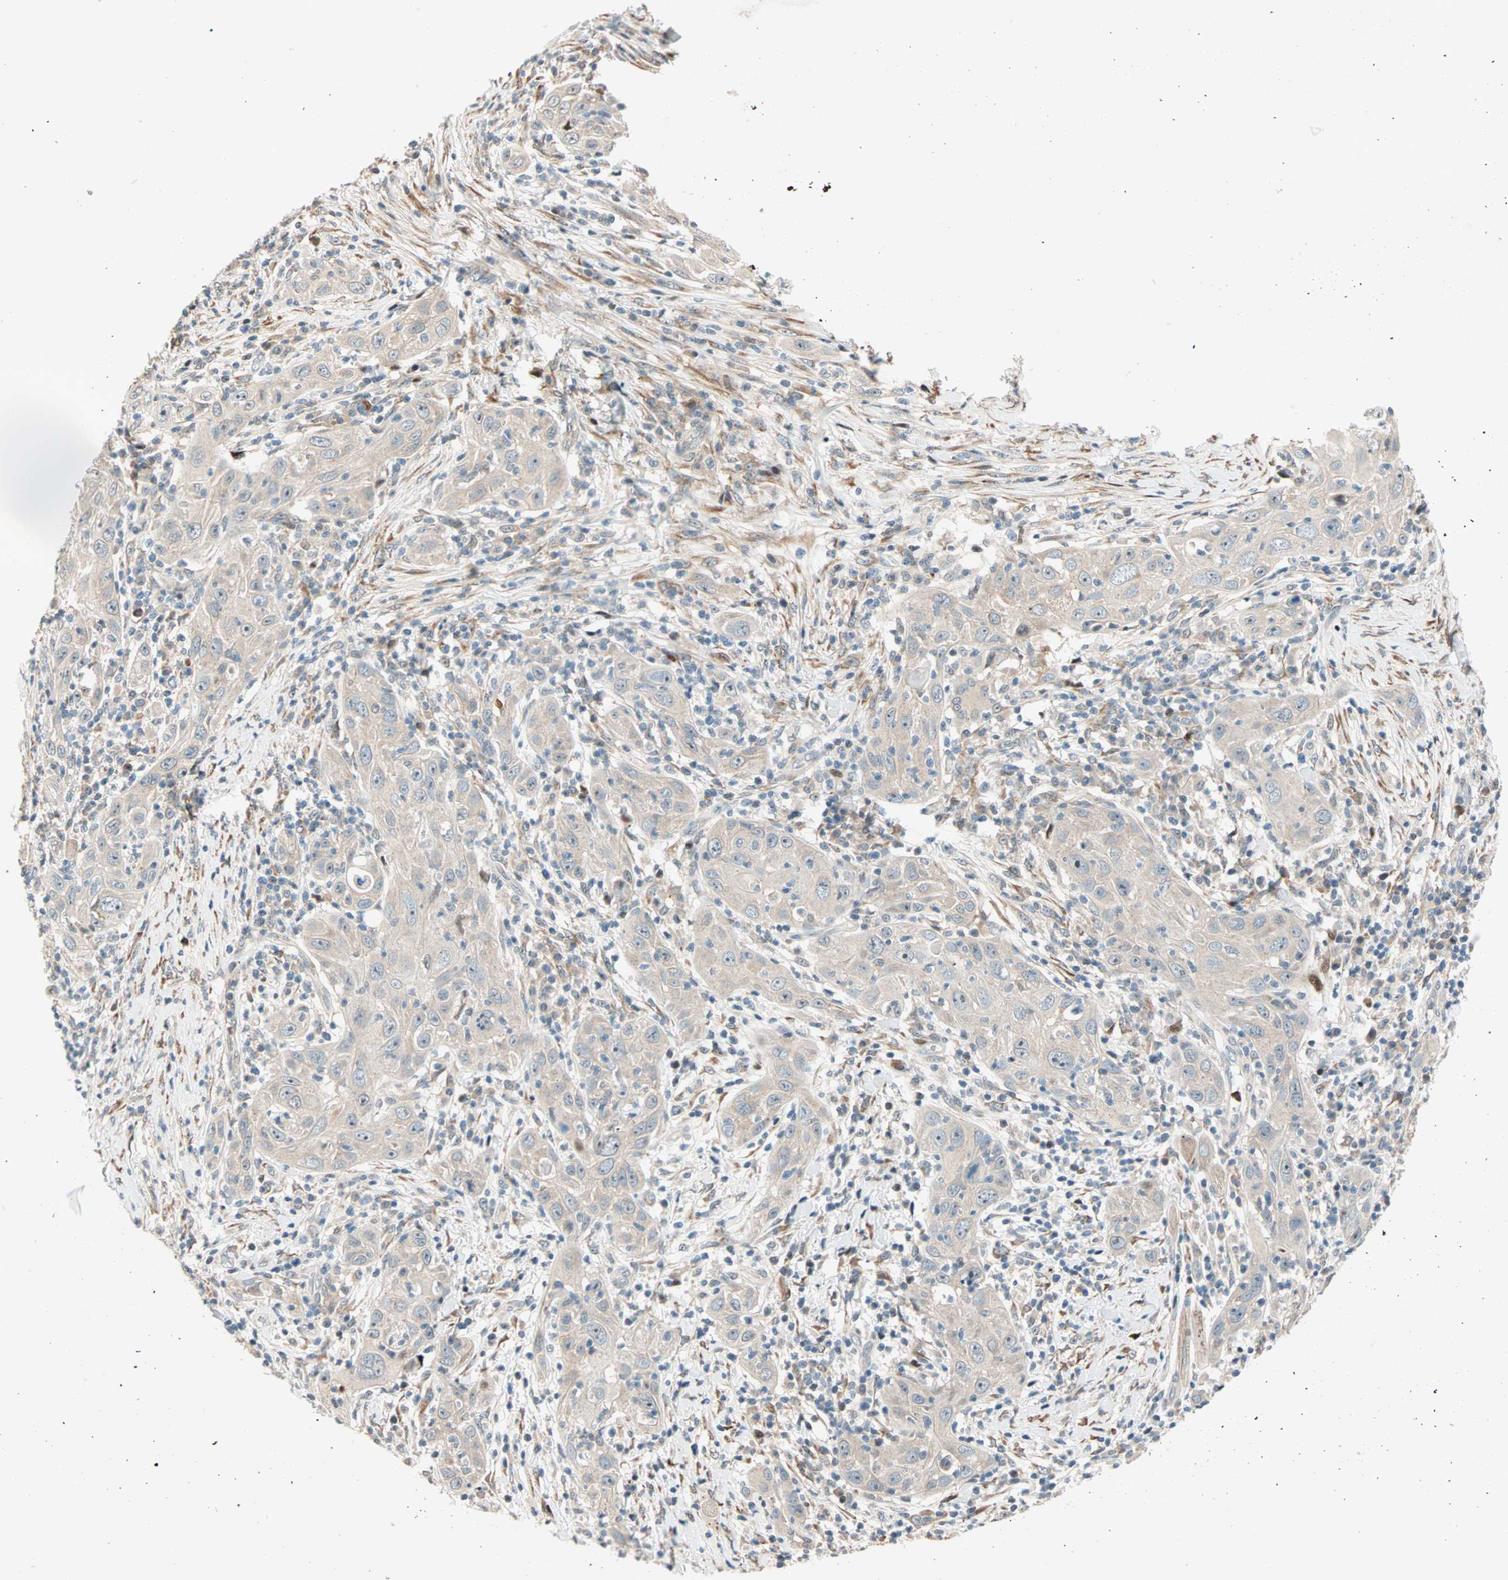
{"staining": {"intensity": "weak", "quantity": "25%-75%", "location": "cytoplasmic/membranous"}, "tissue": "skin cancer", "cell_type": "Tumor cells", "image_type": "cancer", "snomed": [{"axis": "morphology", "description": "Squamous cell carcinoma, NOS"}, {"axis": "topography", "description": "Skin"}], "caption": "Tumor cells display weak cytoplasmic/membranous expression in about 25%-75% of cells in squamous cell carcinoma (skin).", "gene": "HECW1", "patient": {"sex": "female", "age": 88}}